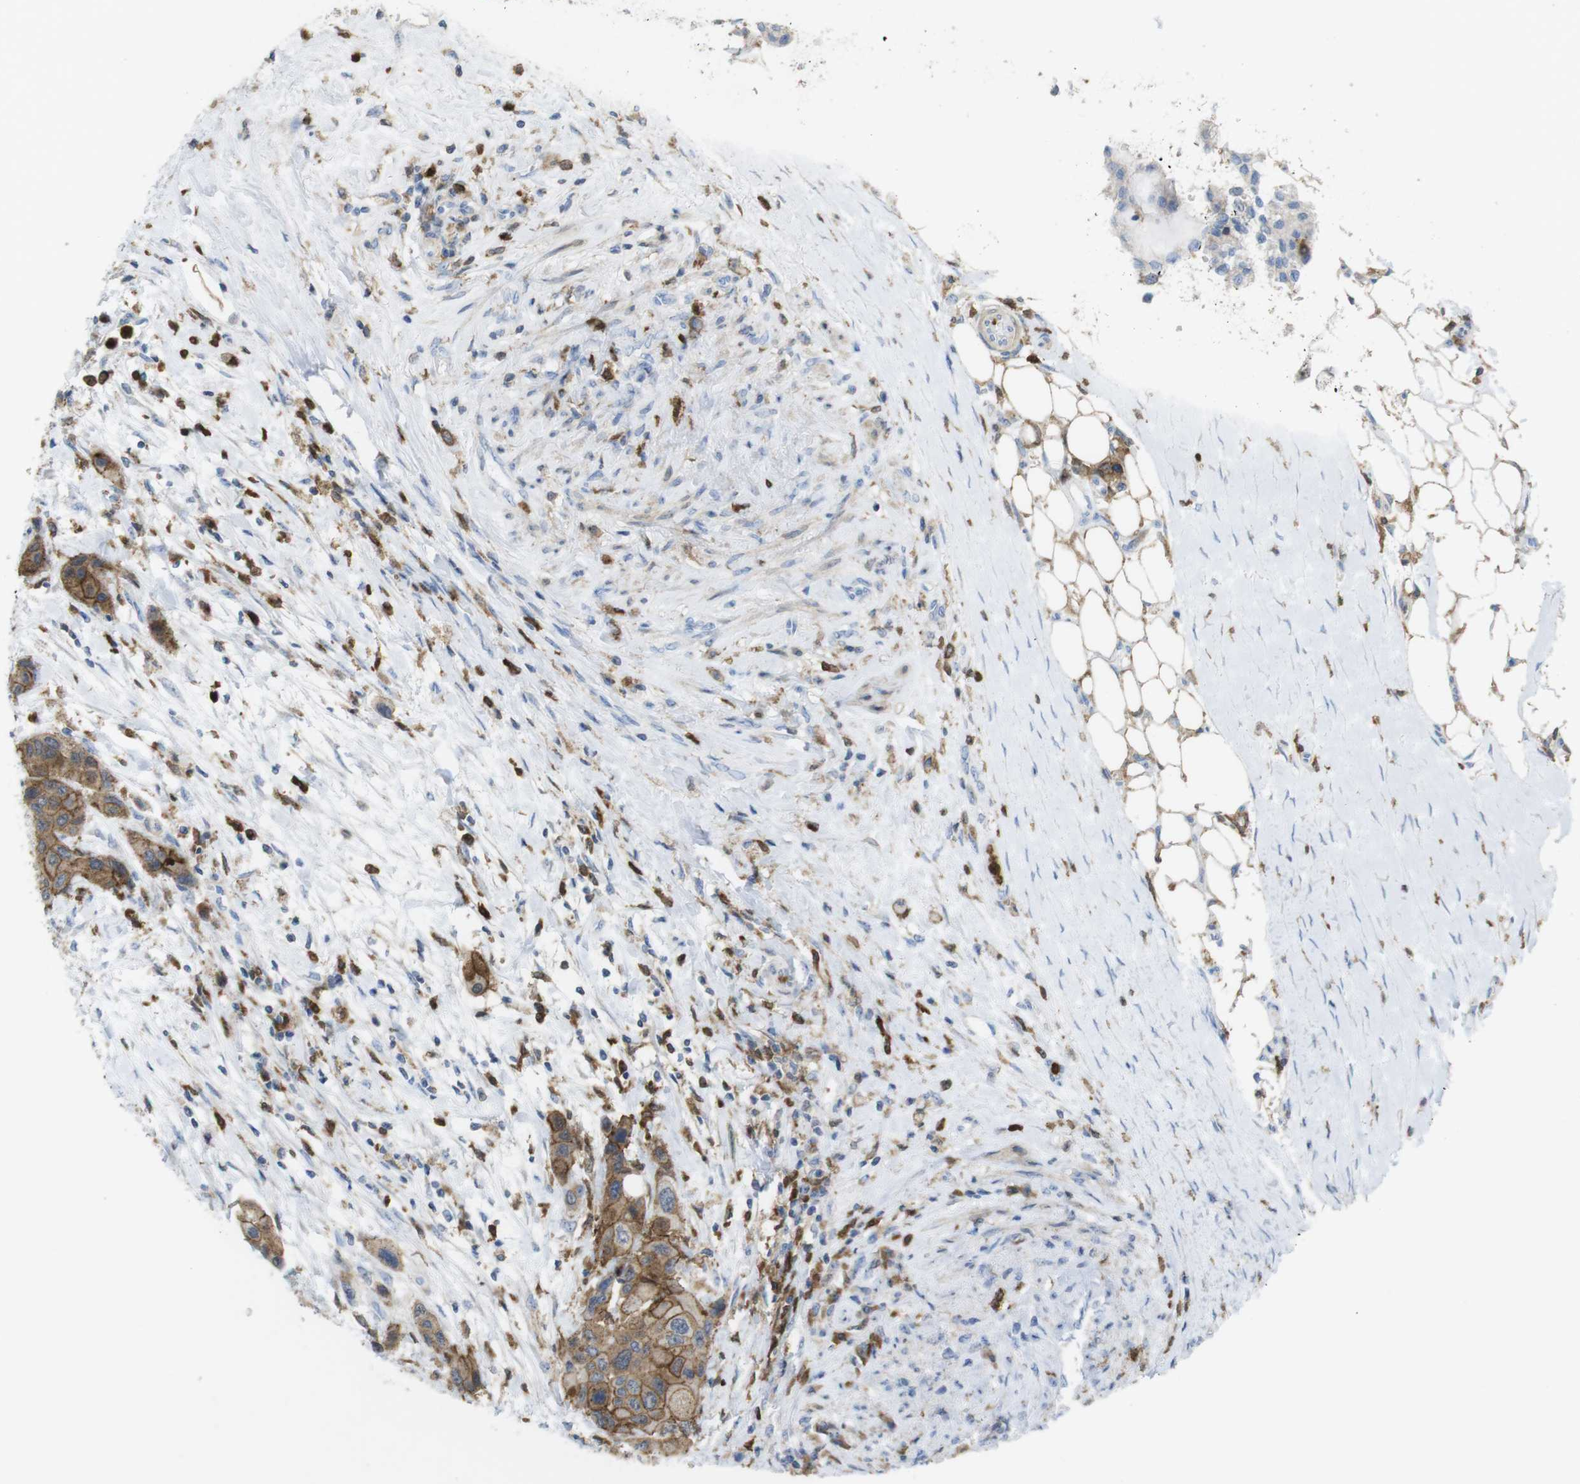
{"staining": {"intensity": "moderate", "quantity": ">75%", "location": "cytoplasmic/membranous"}, "tissue": "urothelial cancer", "cell_type": "Tumor cells", "image_type": "cancer", "snomed": [{"axis": "morphology", "description": "Urothelial carcinoma, High grade"}, {"axis": "topography", "description": "Urinary bladder"}], "caption": "Immunohistochemistry histopathology image of human urothelial carcinoma (high-grade) stained for a protein (brown), which exhibits medium levels of moderate cytoplasmic/membranous expression in approximately >75% of tumor cells.", "gene": "PRKCD", "patient": {"sex": "female", "age": 56}}